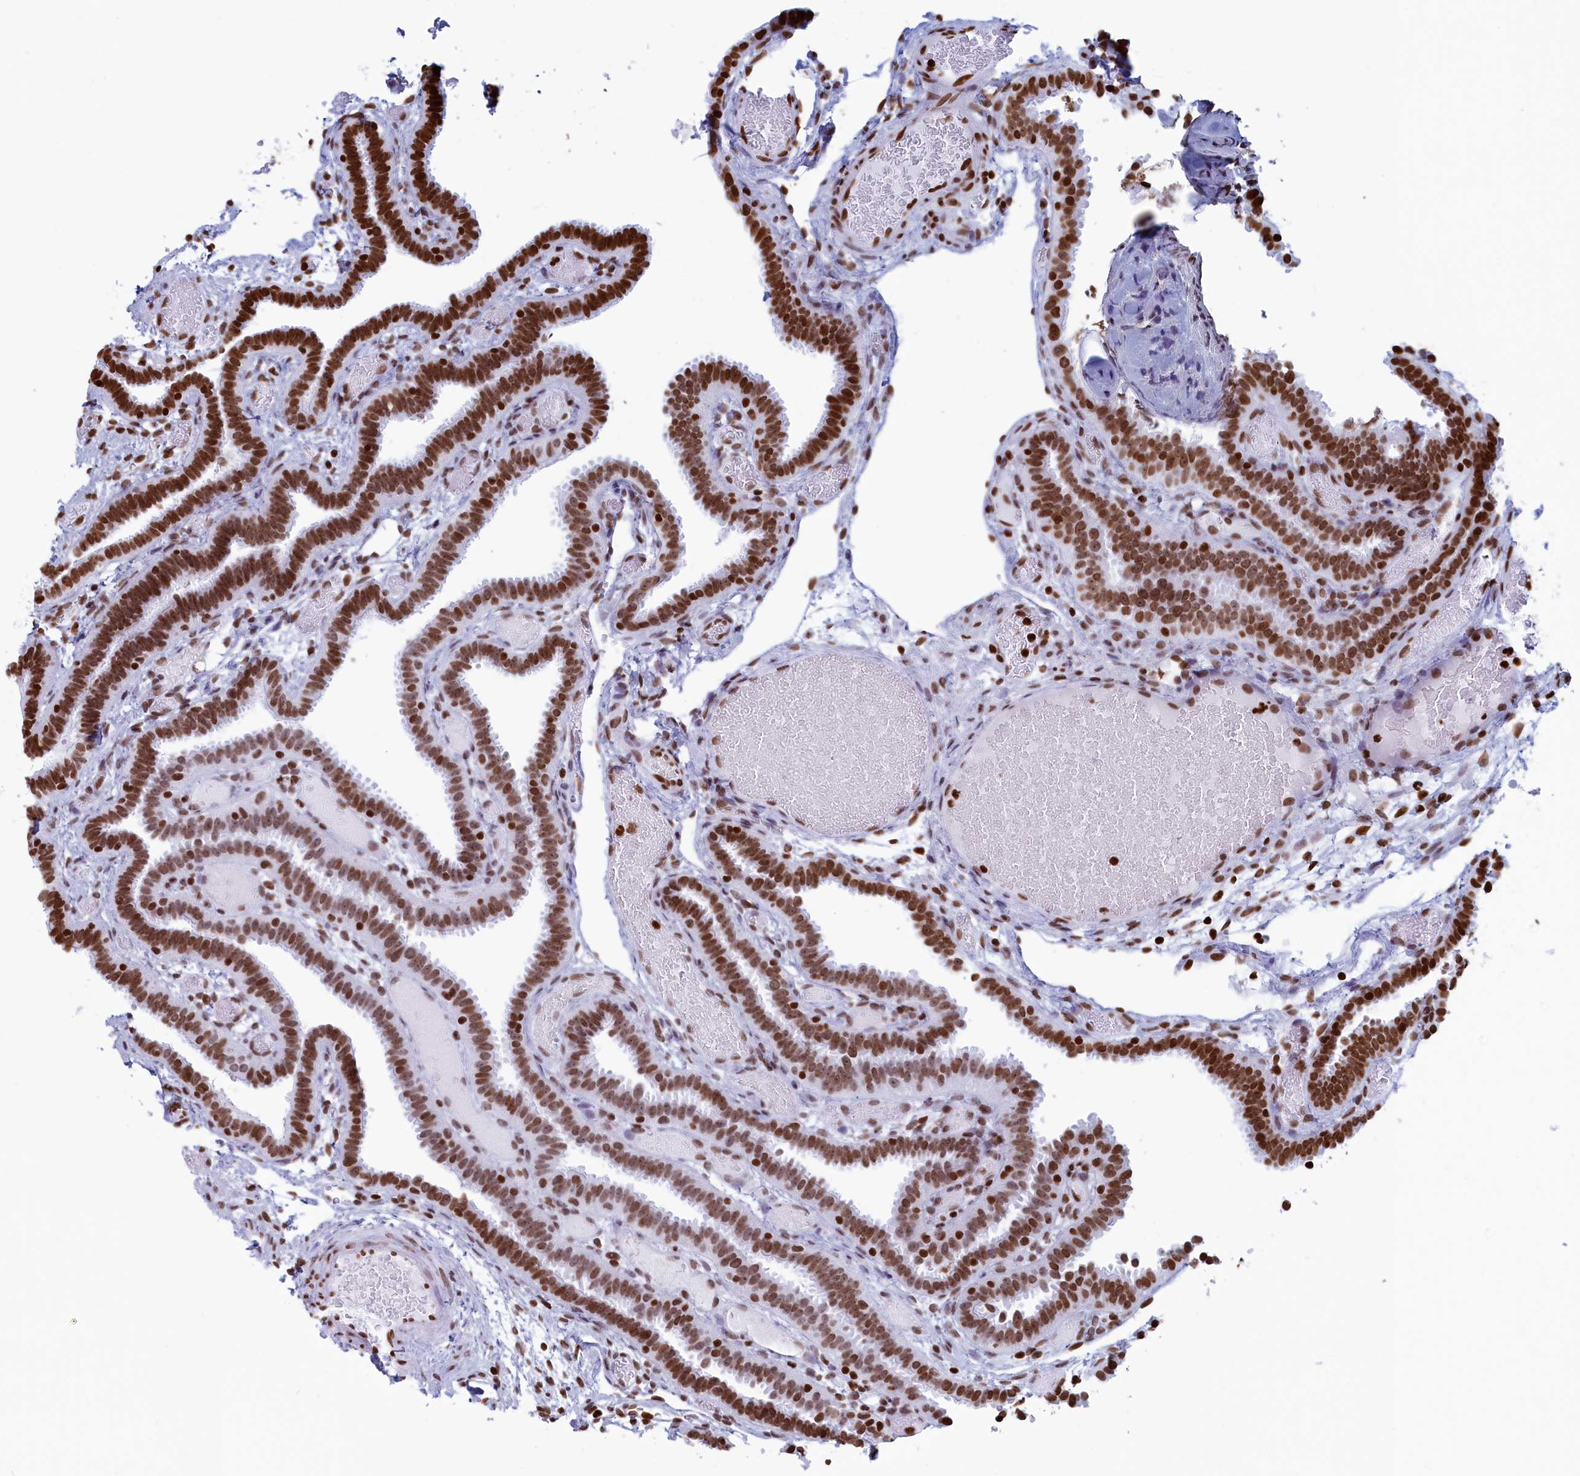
{"staining": {"intensity": "strong", "quantity": ">75%", "location": "nuclear"}, "tissue": "fallopian tube", "cell_type": "Glandular cells", "image_type": "normal", "snomed": [{"axis": "morphology", "description": "Normal tissue, NOS"}, {"axis": "topography", "description": "Fallopian tube"}], "caption": "Protein expression analysis of unremarkable fallopian tube displays strong nuclear staining in about >75% of glandular cells.", "gene": "APOBEC3A", "patient": {"sex": "female", "age": 37}}